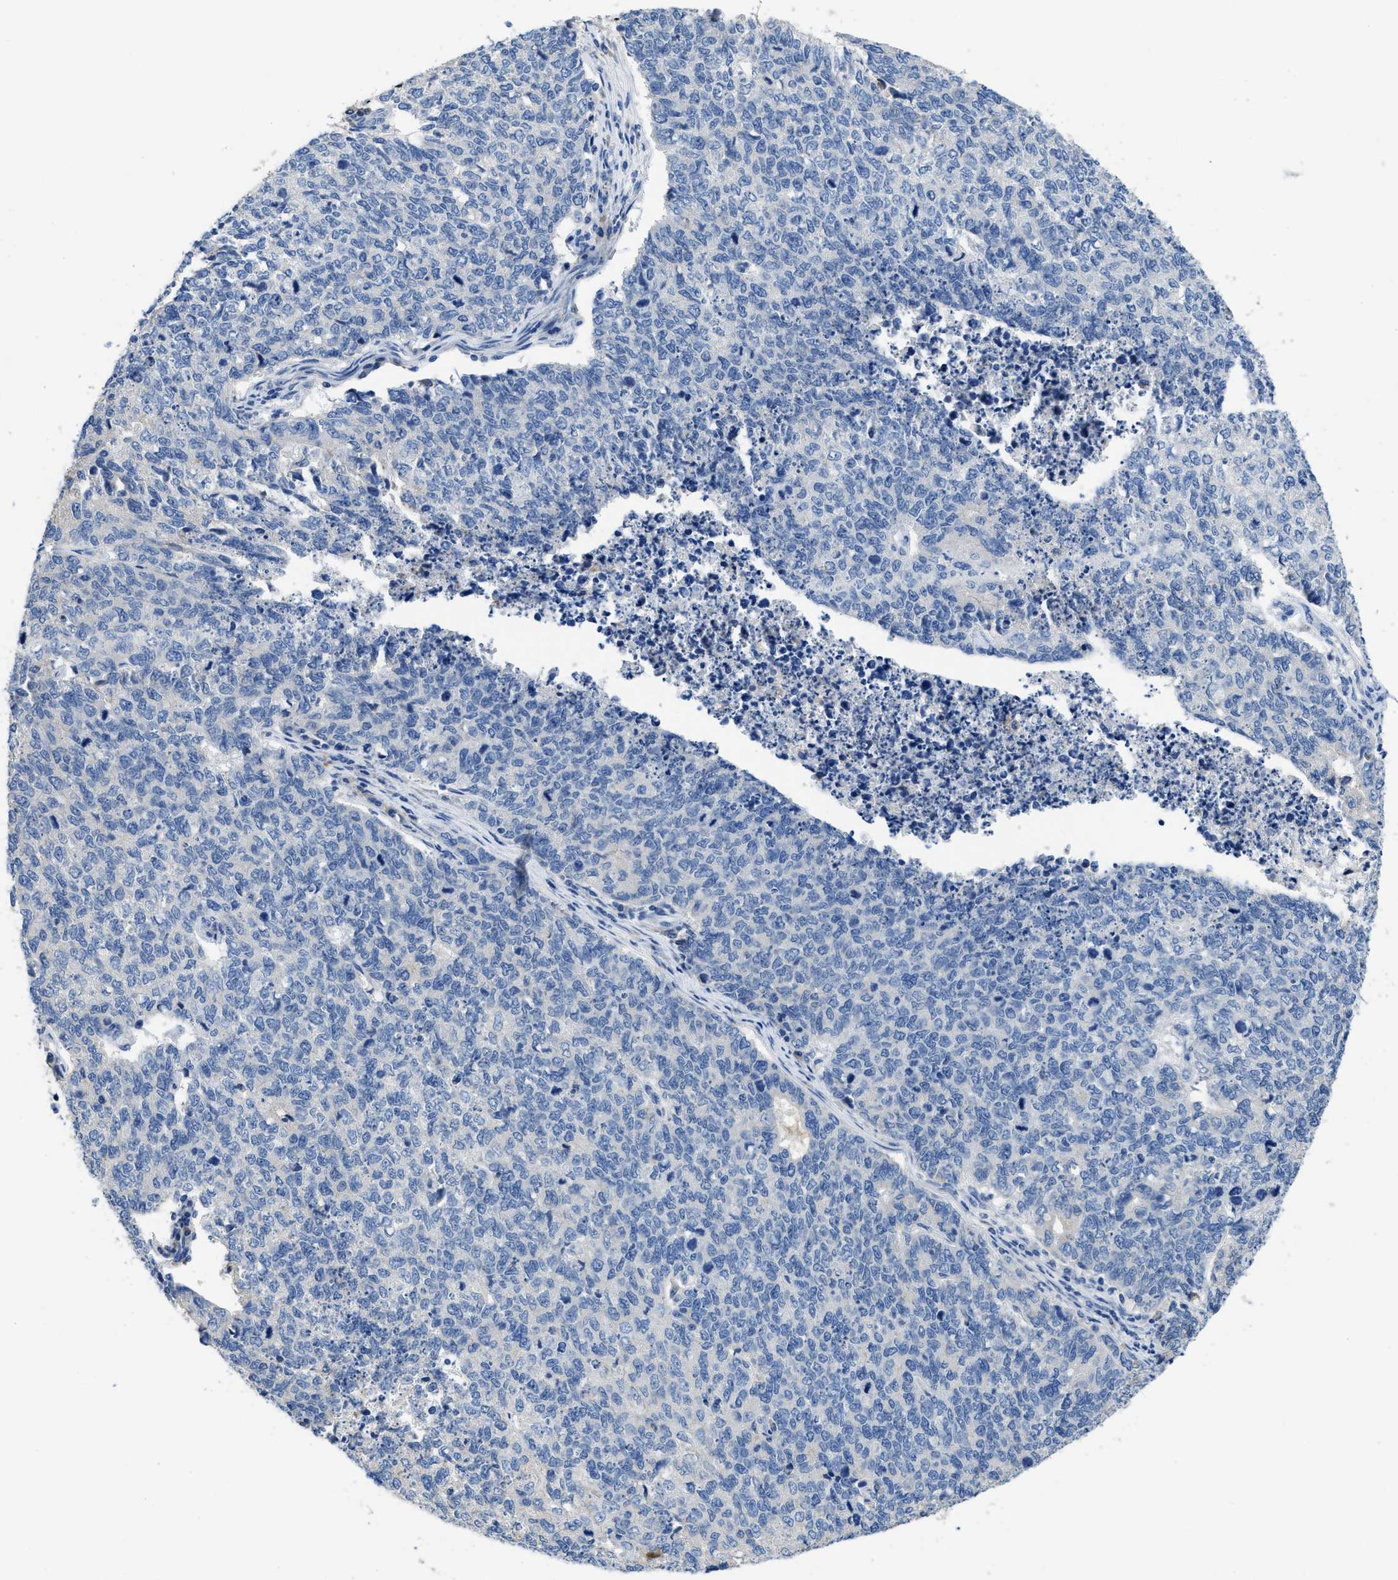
{"staining": {"intensity": "negative", "quantity": "none", "location": "none"}, "tissue": "cervical cancer", "cell_type": "Tumor cells", "image_type": "cancer", "snomed": [{"axis": "morphology", "description": "Squamous cell carcinoma, NOS"}, {"axis": "topography", "description": "Cervix"}], "caption": "The micrograph demonstrates no staining of tumor cells in cervical cancer (squamous cell carcinoma).", "gene": "C1S", "patient": {"sex": "female", "age": 63}}